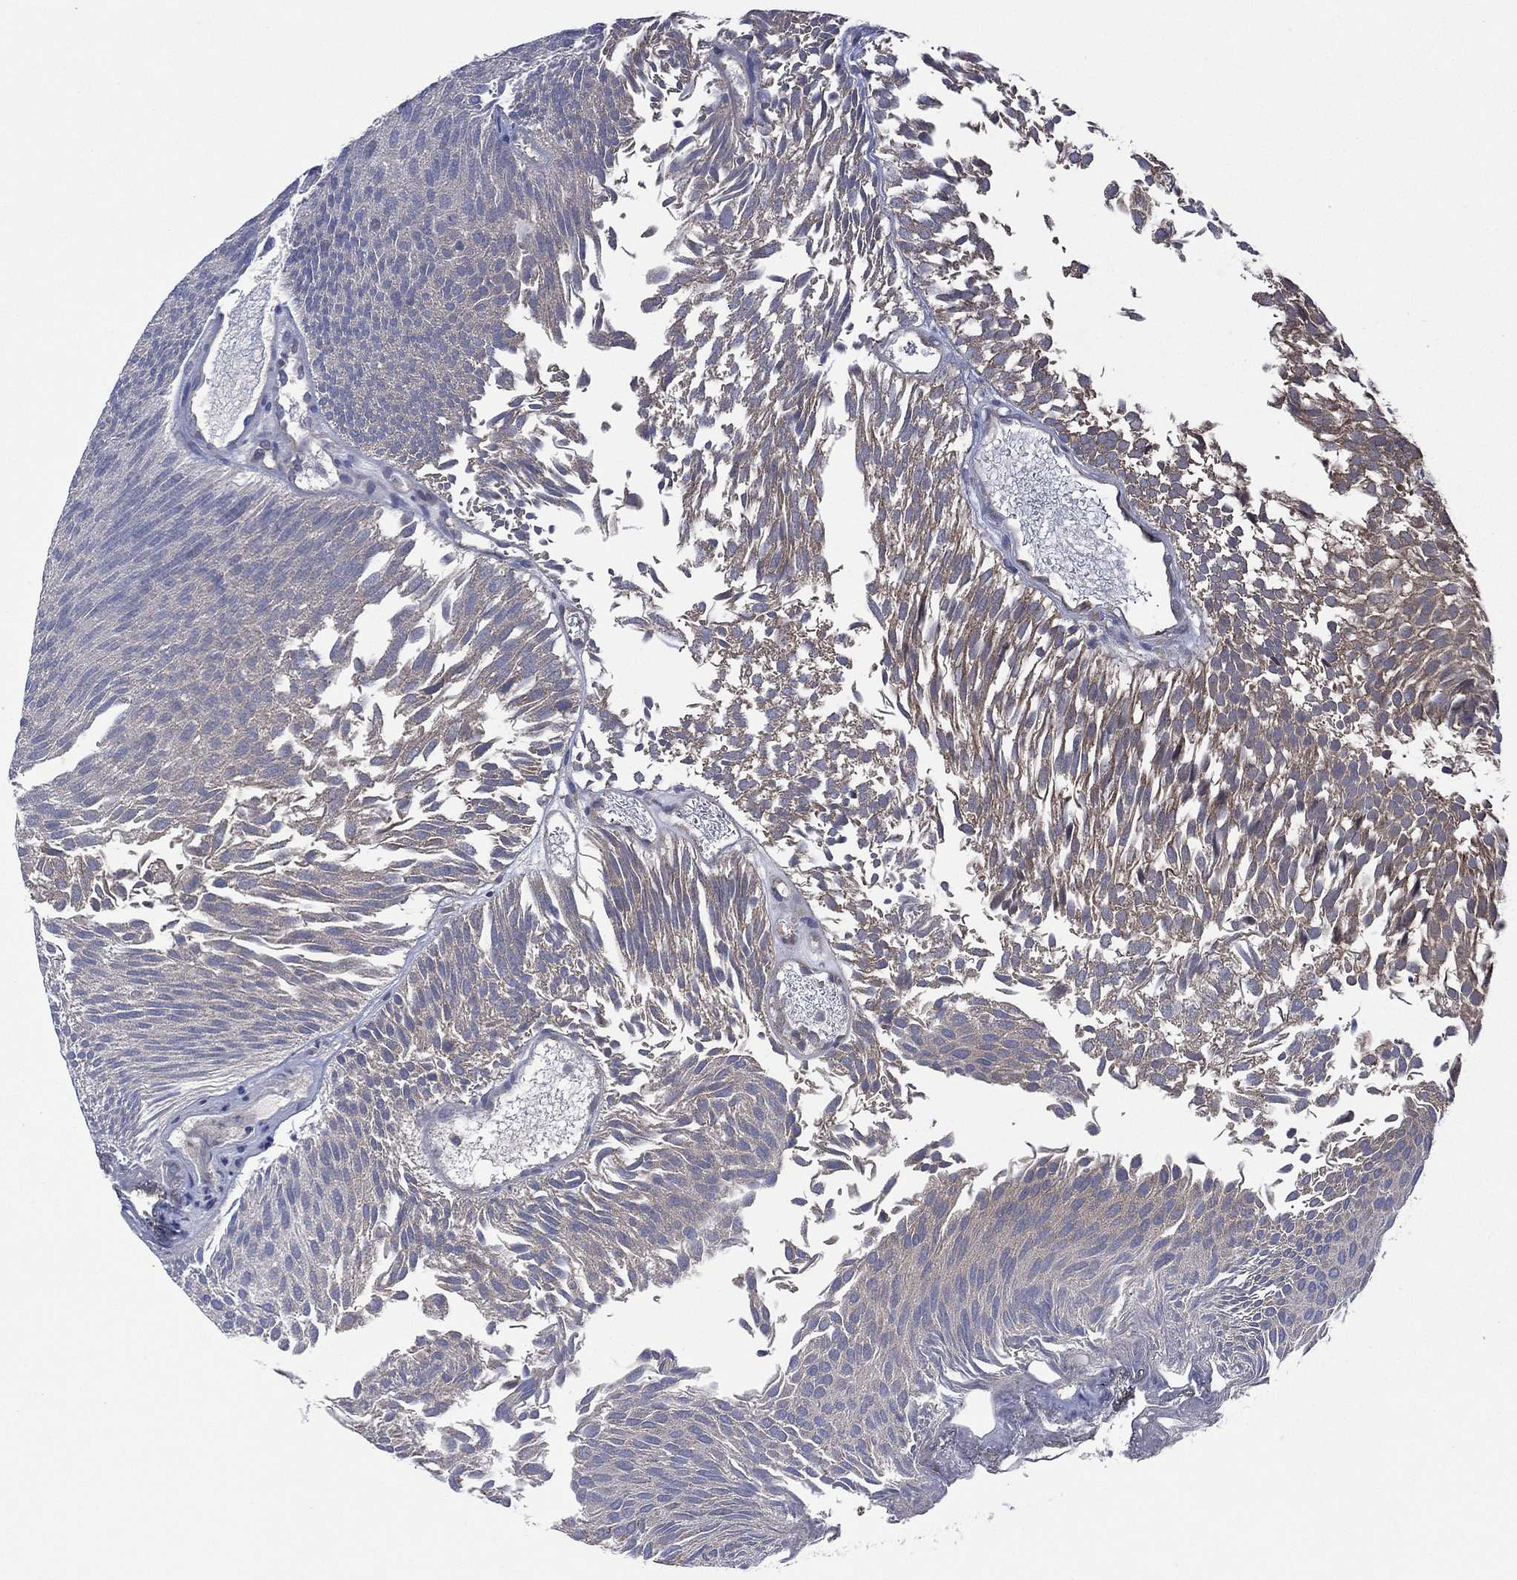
{"staining": {"intensity": "weak", "quantity": "25%-75%", "location": "cytoplasmic/membranous"}, "tissue": "urothelial cancer", "cell_type": "Tumor cells", "image_type": "cancer", "snomed": [{"axis": "morphology", "description": "Urothelial carcinoma, Low grade"}, {"axis": "topography", "description": "Urinary bladder"}], "caption": "This image demonstrates immunohistochemistry (IHC) staining of urothelial carcinoma (low-grade), with low weak cytoplasmic/membranous staining in about 25%-75% of tumor cells.", "gene": "C2orf76", "patient": {"sex": "male", "age": 52}}